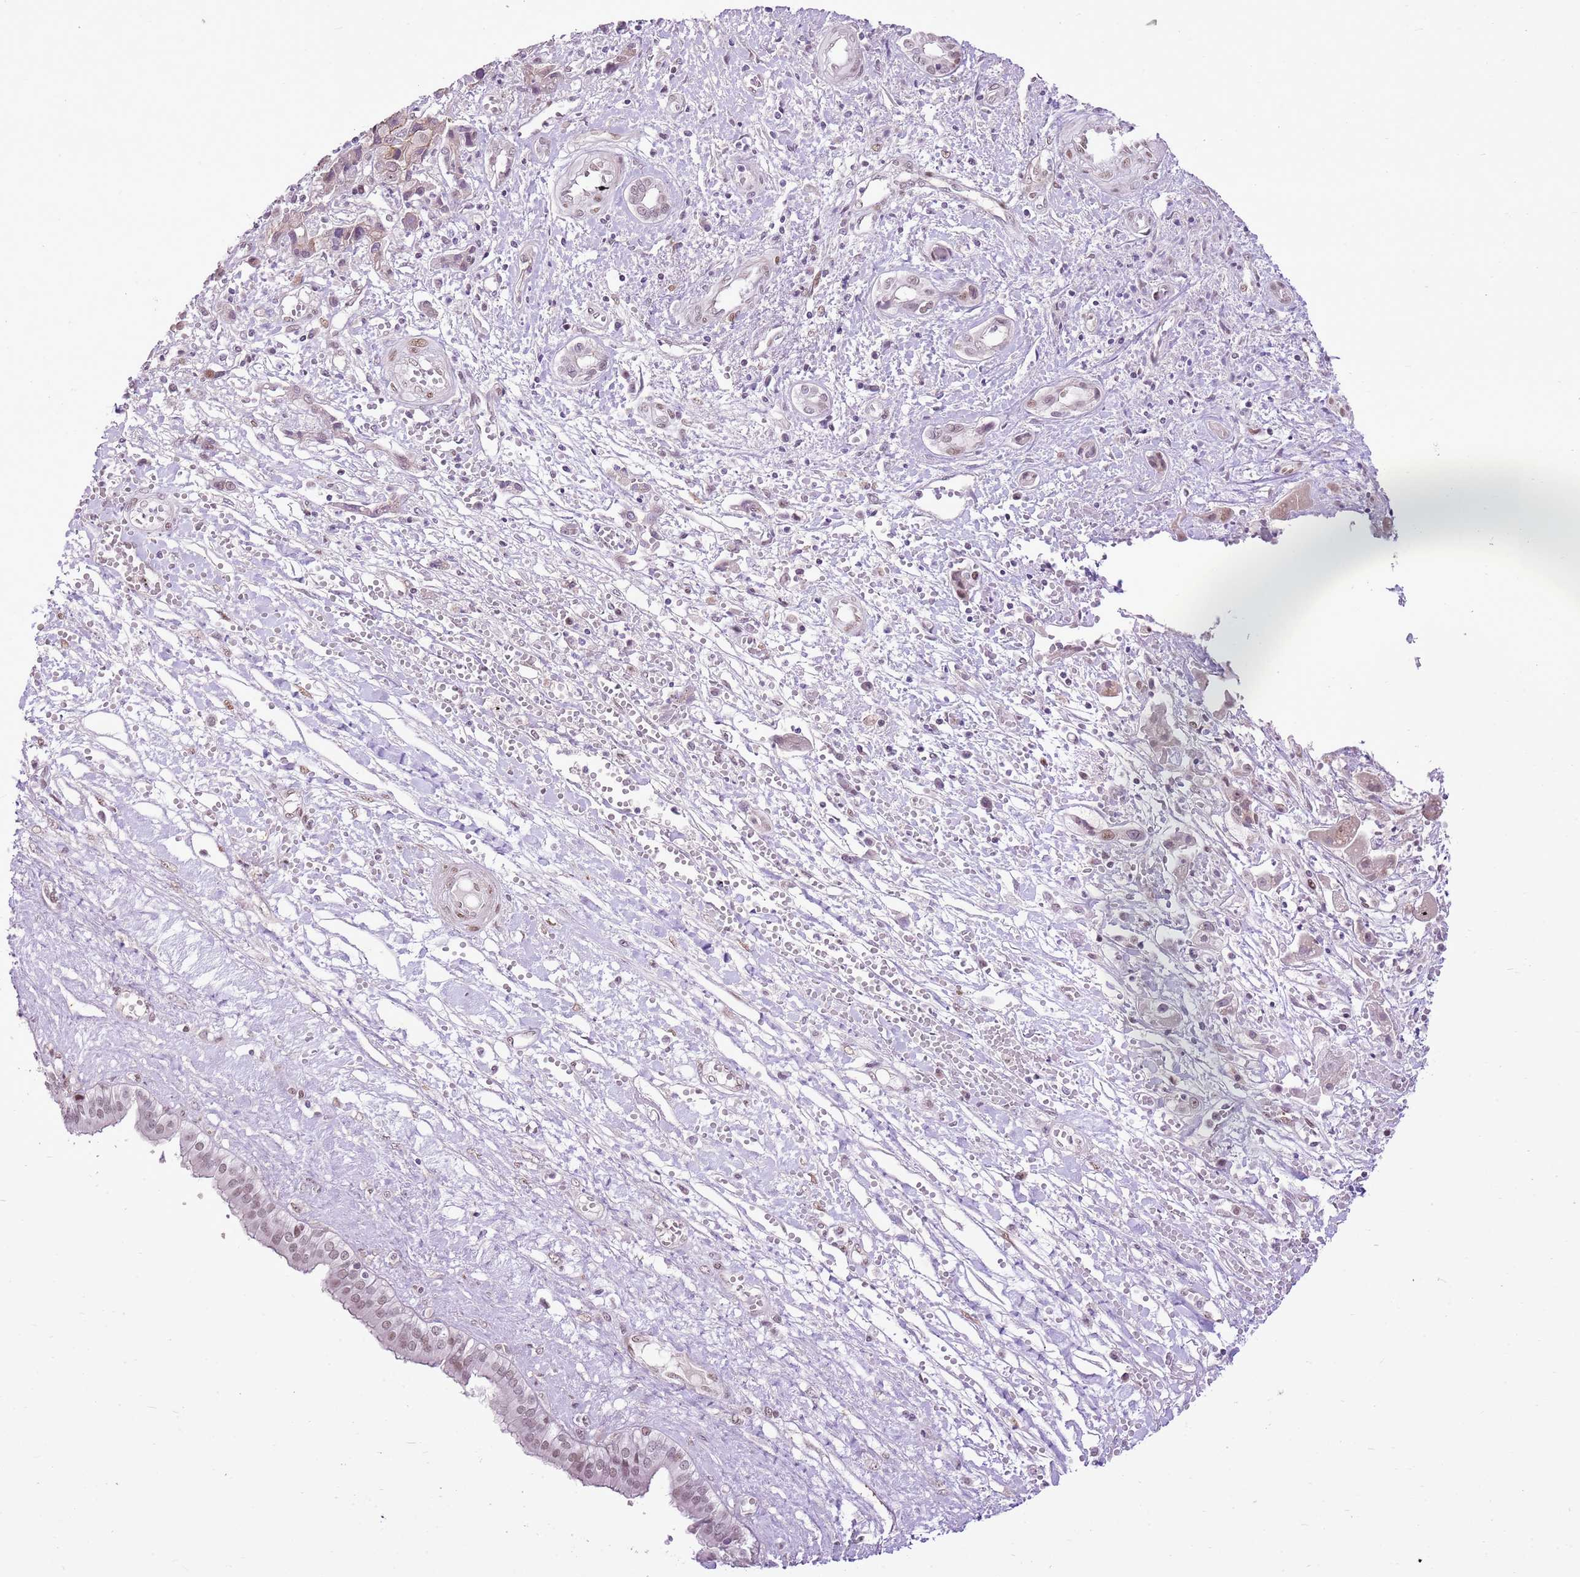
{"staining": {"intensity": "weak", "quantity": "<25%", "location": "cytoplasmic/membranous,nuclear"}, "tissue": "liver cancer", "cell_type": "Tumor cells", "image_type": "cancer", "snomed": [{"axis": "morphology", "description": "Cholangiocarcinoma"}, {"axis": "topography", "description": "Liver"}], "caption": "Photomicrograph shows no protein positivity in tumor cells of liver cancer (cholangiocarcinoma) tissue. The staining was performed using DAB (3,3'-diaminobenzidine) to visualize the protein expression in brown, while the nuclei were stained in blue with hematoxylin (Magnification: 20x).", "gene": "NACC2", "patient": {"sex": "male", "age": 67}}